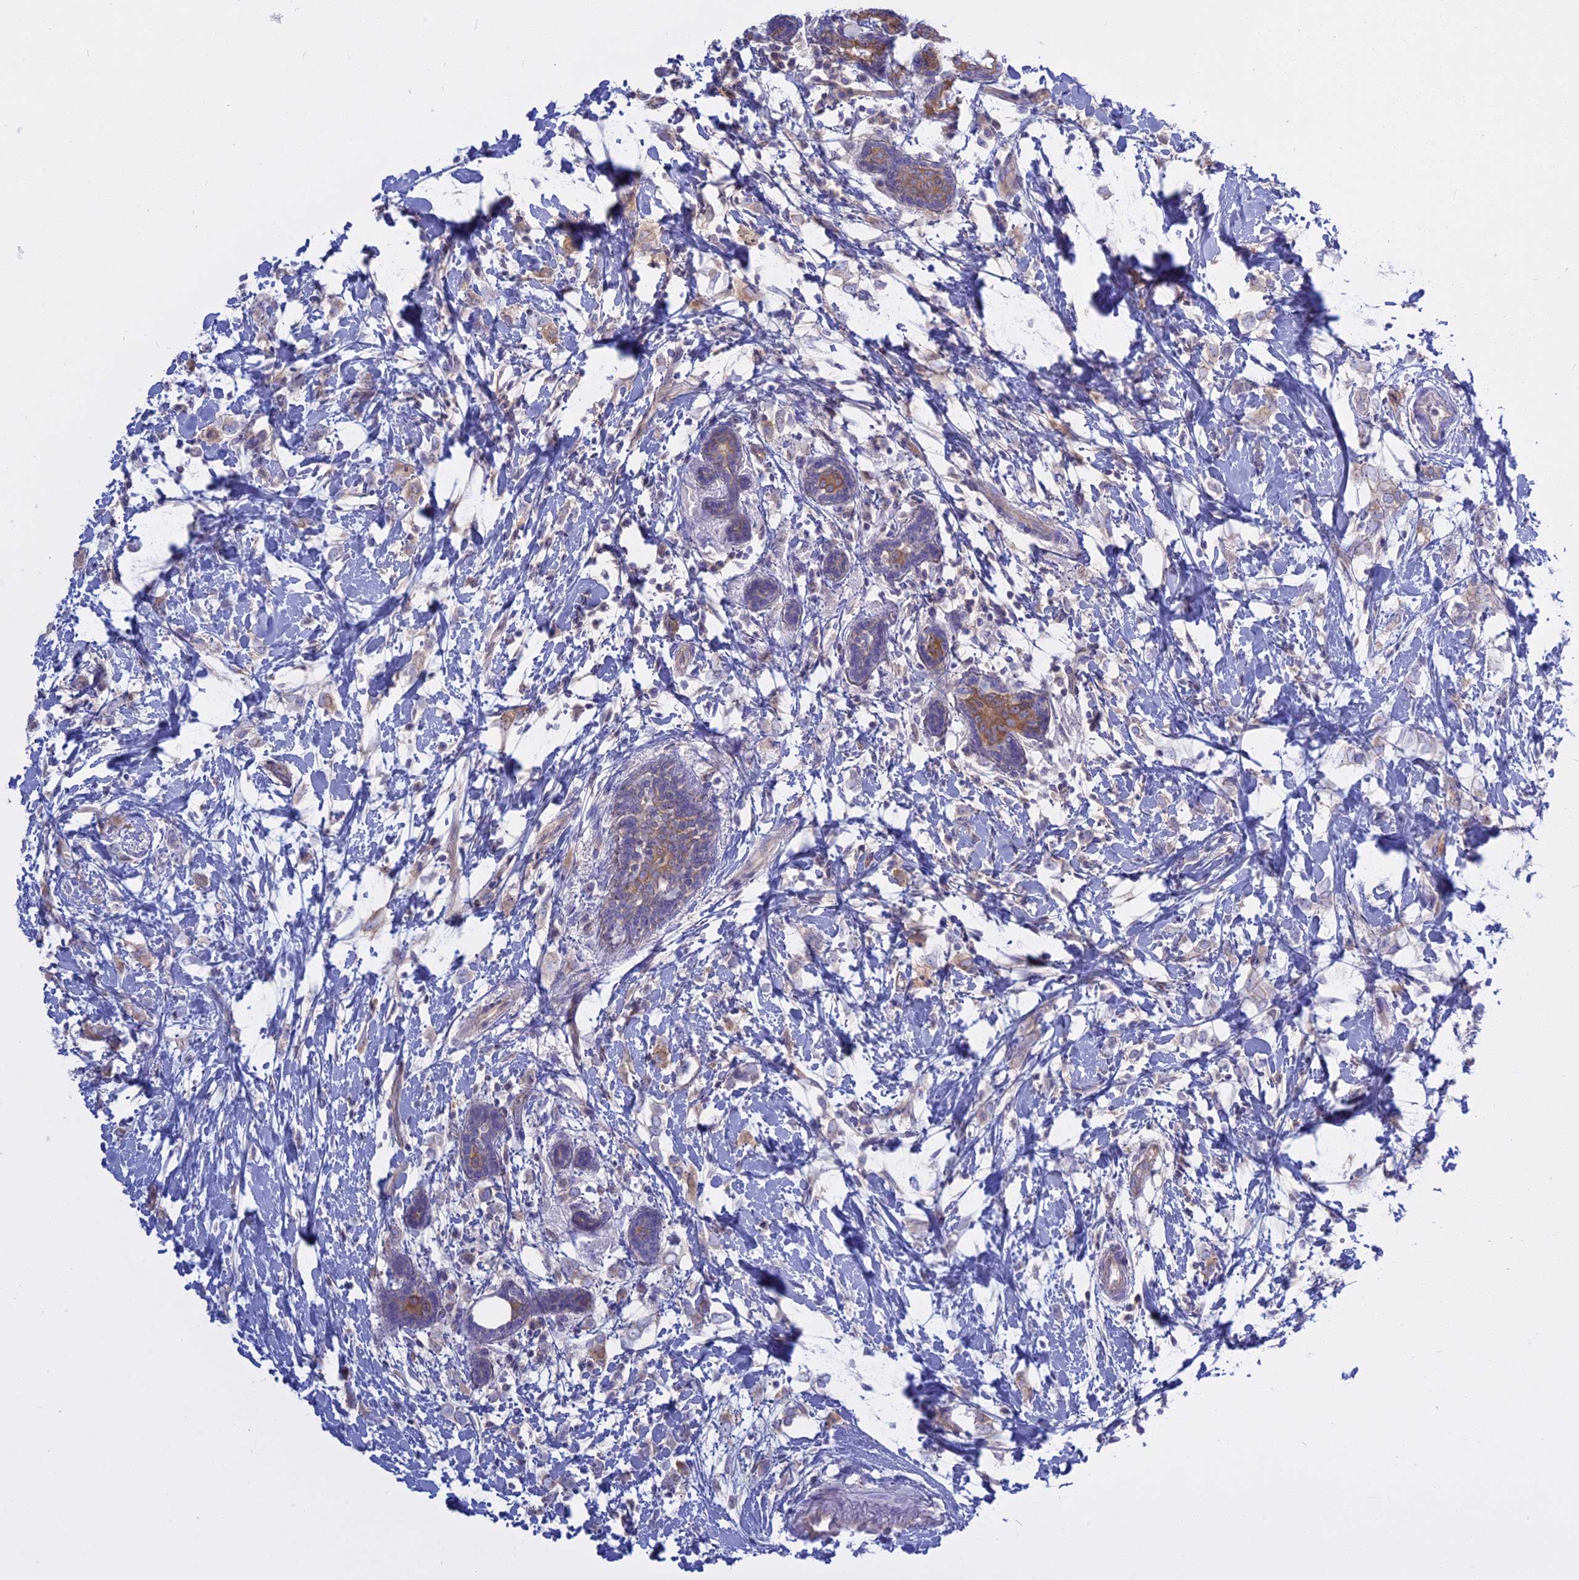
{"staining": {"intensity": "weak", "quantity": "<25%", "location": "cytoplasmic/membranous"}, "tissue": "breast cancer", "cell_type": "Tumor cells", "image_type": "cancer", "snomed": [{"axis": "morphology", "description": "Normal tissue, NOS"}, {"axis": "morphology", "description": "Lobular carcinoma"}, {"axis": "topography", "description": "Breast"}], "caption": "Human breast cancer (lobular carcinoma) stained for a protein using immunohistochemistry (IHC) displays no expression in tumor cells.", "gene": "AHCYL1", "patient": {"sex": "female", "age": 47}}